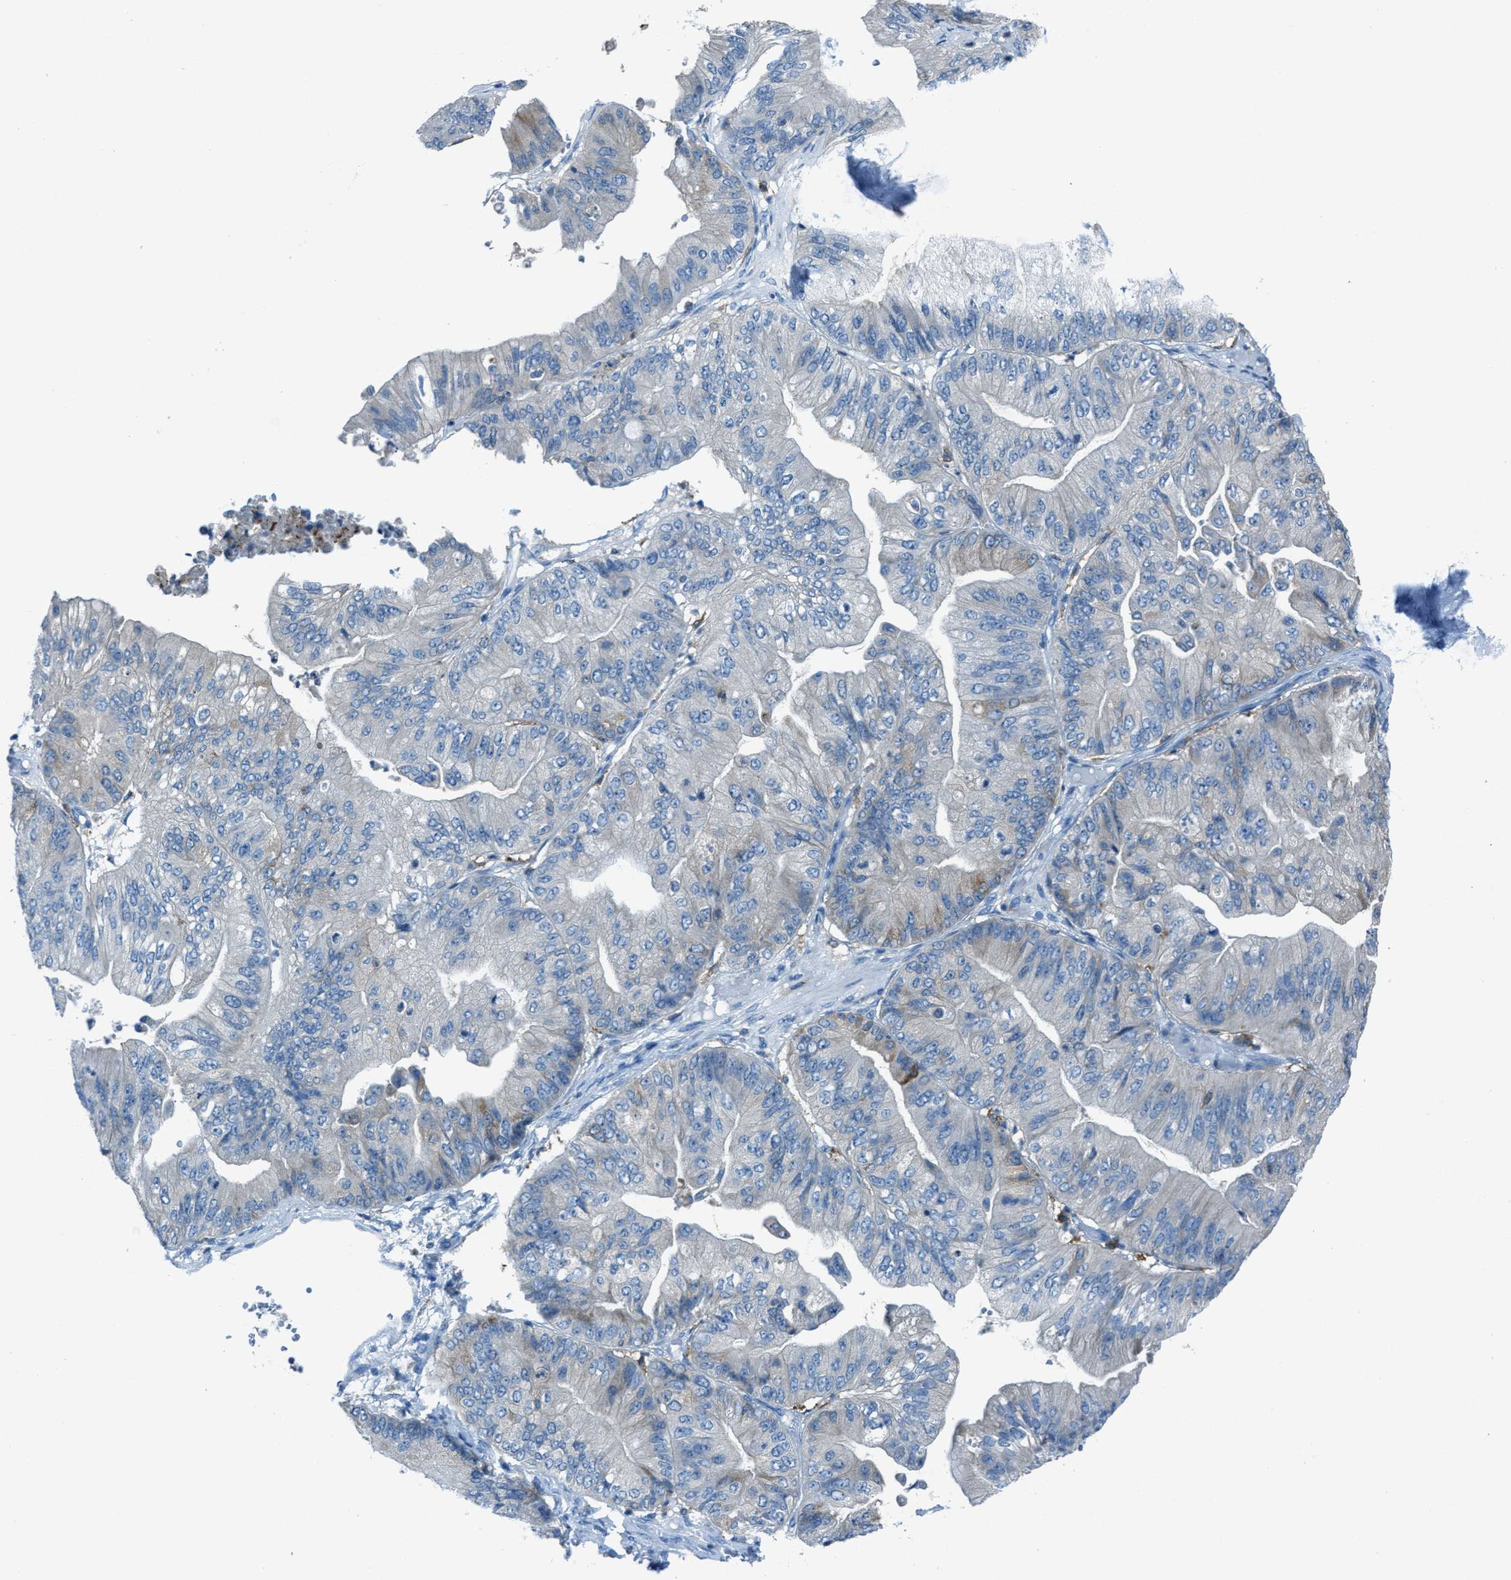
{"staining": {"intensity": "negative", "quantity": "none", "location": "none"}, "tissue": "ovarian cancer", "cell_type": "Tumor cells", "image_type": "cancer", "snomed": [{"axis": "morphology", "description": "Cystadenocarcinoma, mucinous, NOS"}, {"axis": "topography", "description": "Ovary"}], "caption": "This is a photomicrograph of IHC staining of ovarian cancer (mucinous cystadenocarcinoma), which shows no staining in tumor cells.", "gene": "MATCAP2", "patient": {"sex": "female", "age": 61}}